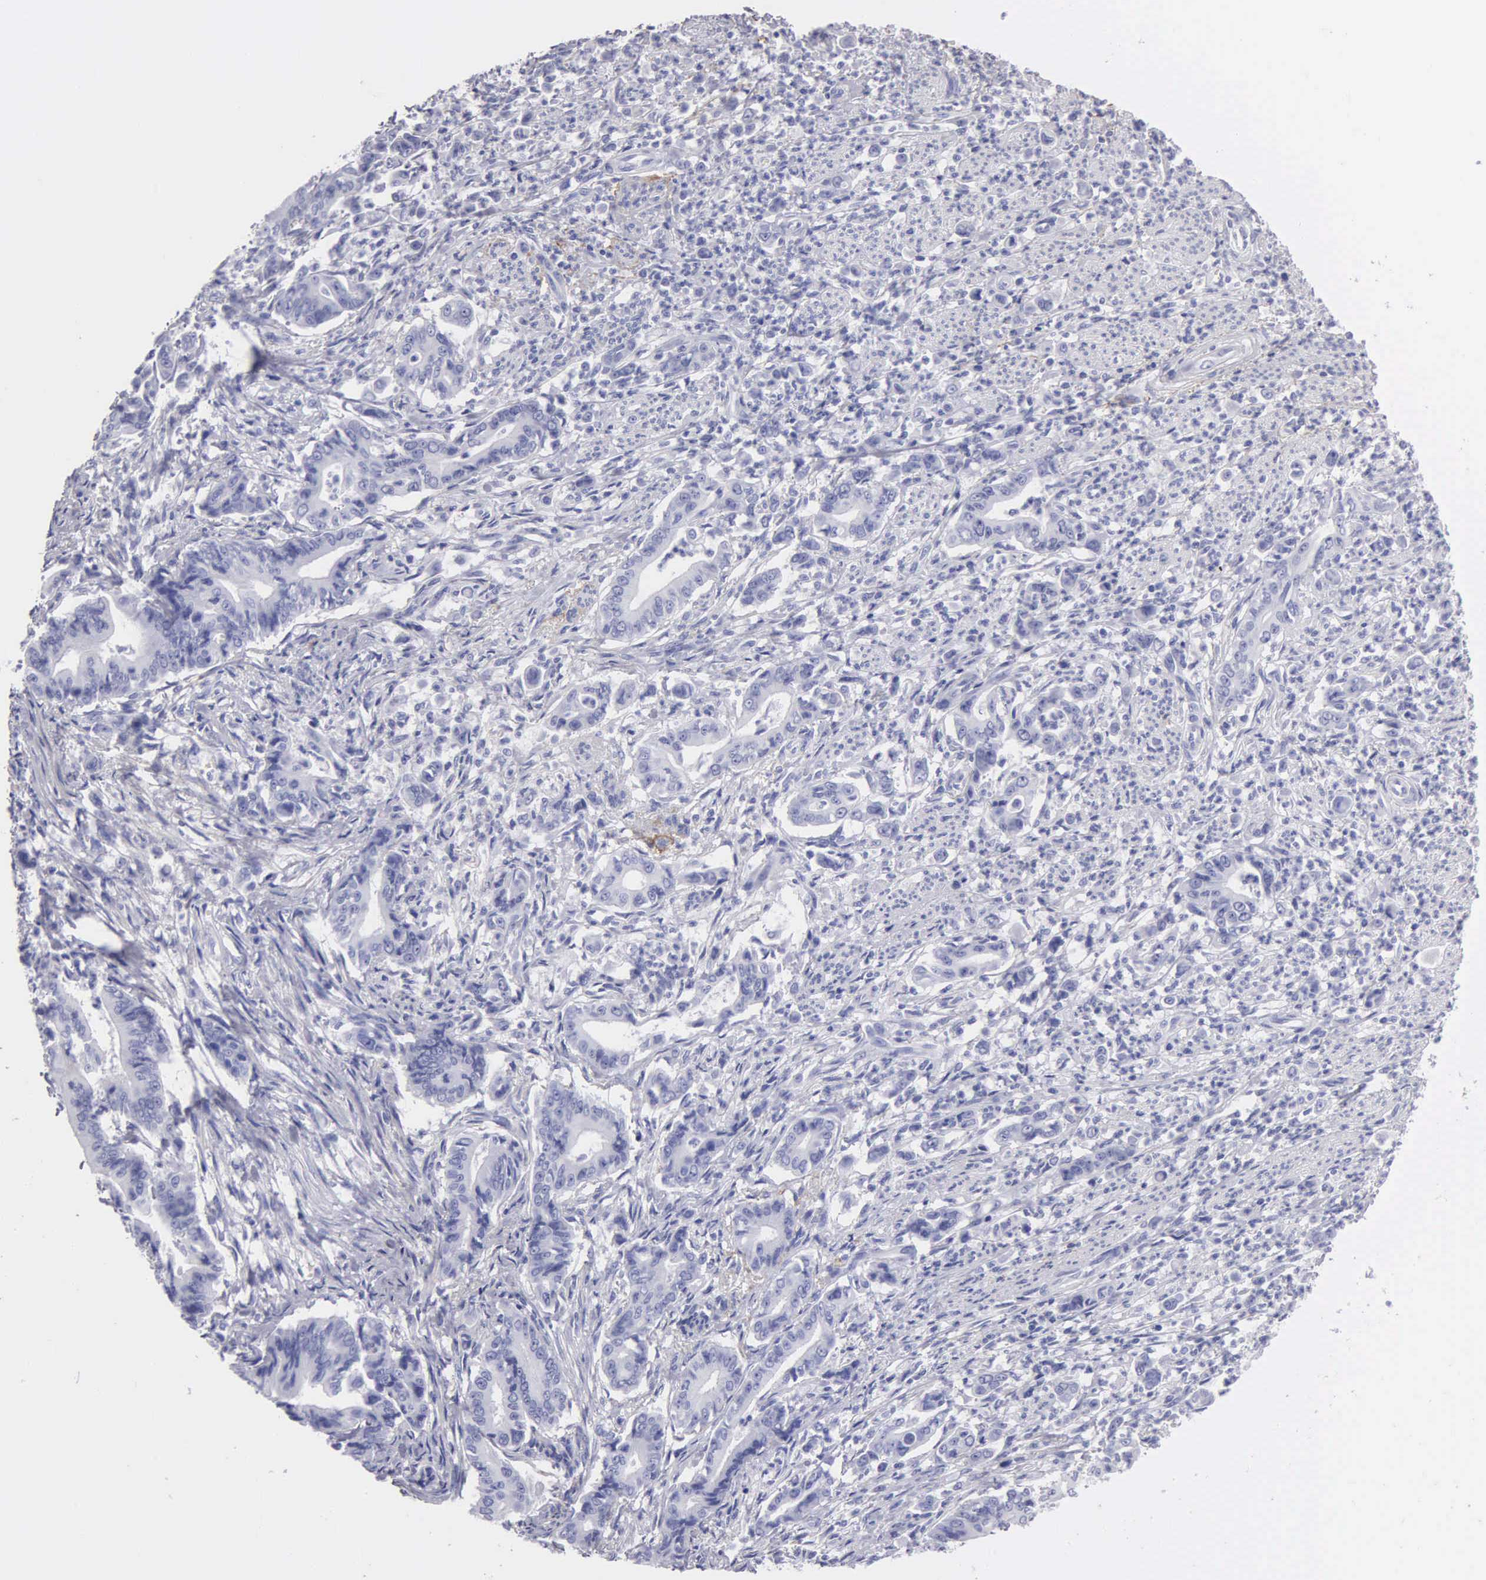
{"staining": {"intensity": "negative", "quantity": "none", "location": "none"}, "tissue": "stomach cancer", "cell_type": "Tumor cells", "image_type": "cancer", "snomed": [{"axis": "morphology", "description": "Adenocarcinoma, NOS"}, {"axis": "topography", "description": "Stomach"}], "caption": "Protein analysis of stomach adenocarcinoma reveals no significant expression in tumor cells.", "gene": "FBLN5", "patient": {"sex": "female", "age": 76}}